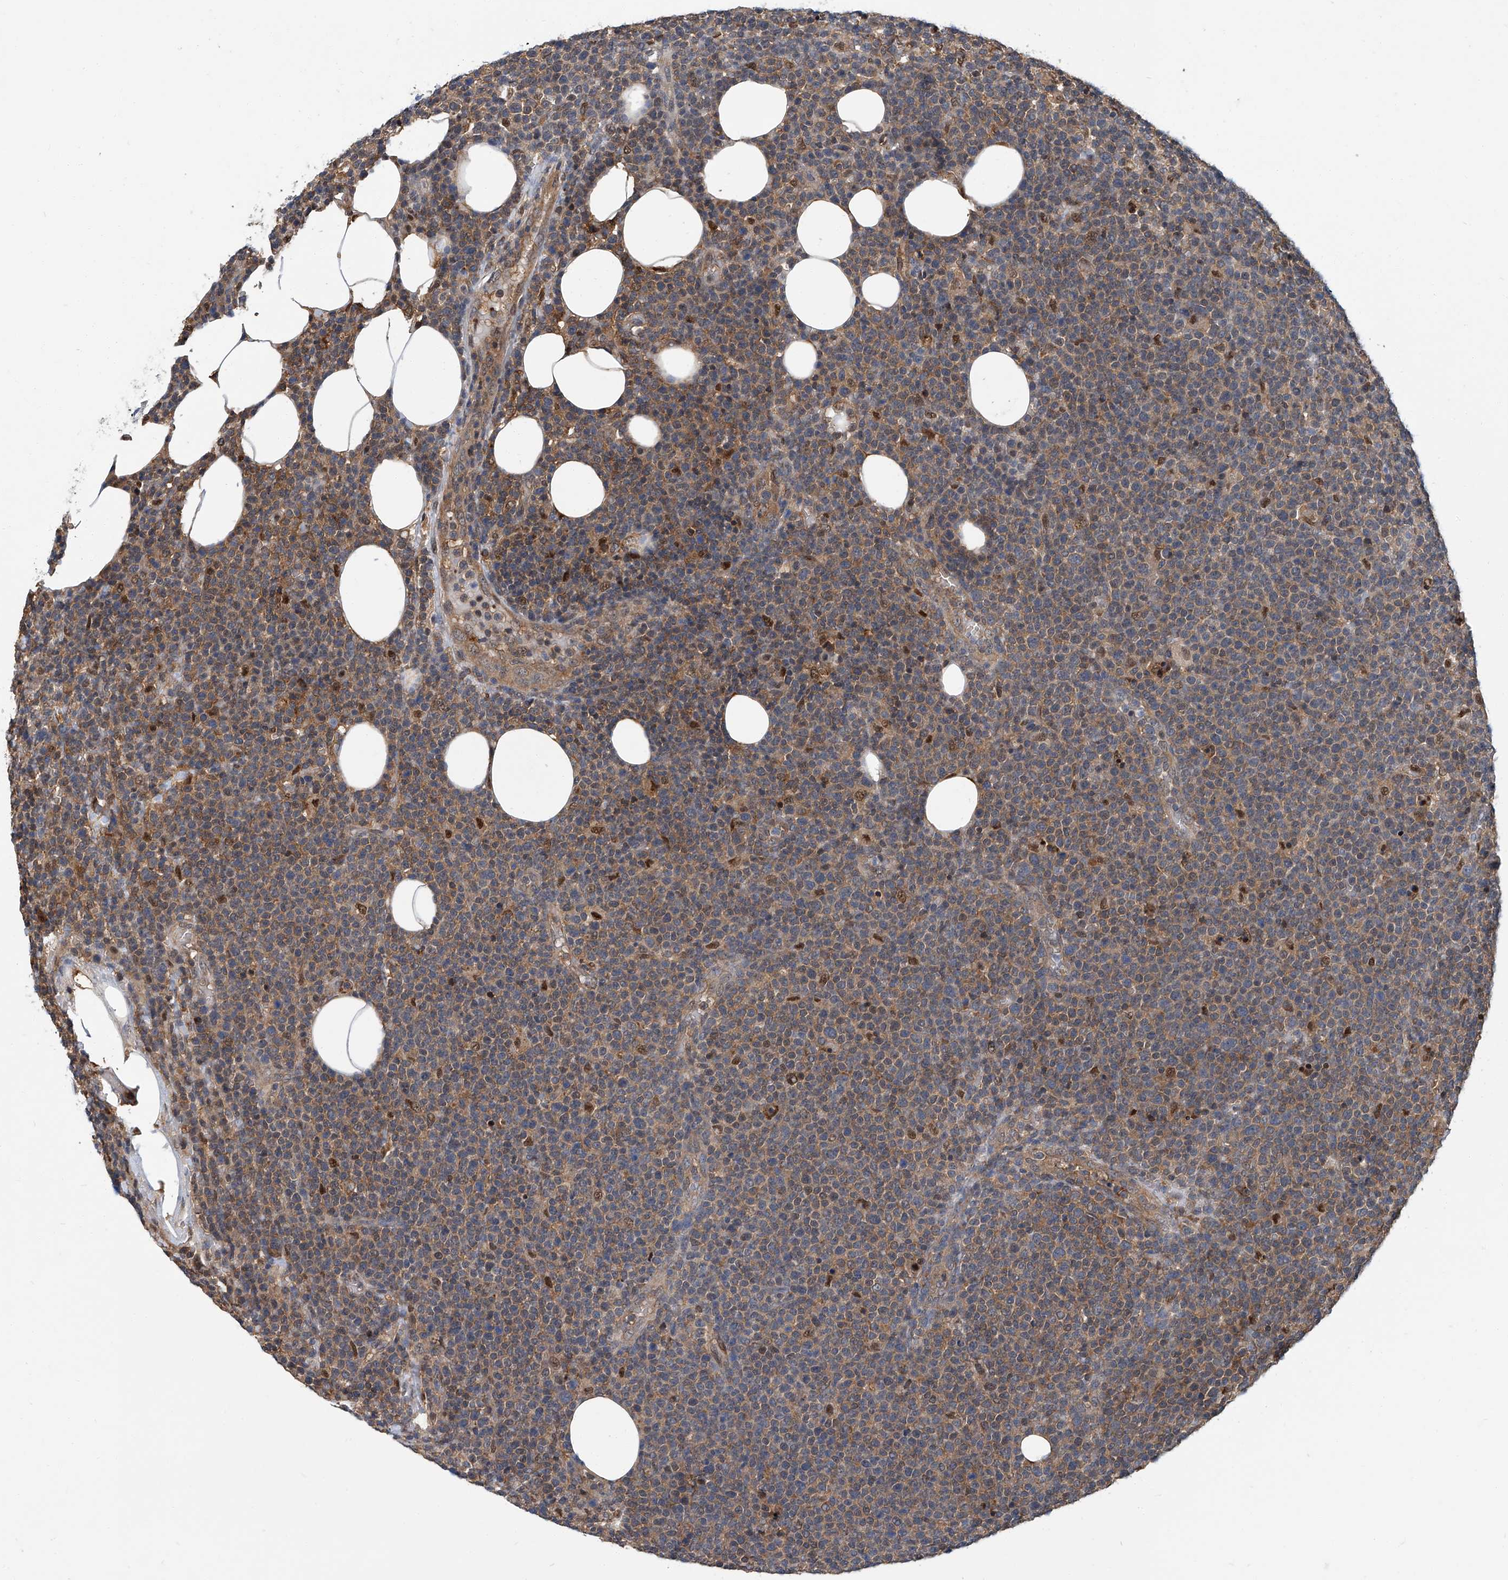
{"staining": {"intensity": "weak", "quantity": "25%-75%", "location": "cytoplasmic/membranous"}, "tissue": "lymphoma", "cell_type": "Tumor cells", "image_type": "cancer", "snomed": [{"axis": "morphology", "description": "Malignant lymphoma, non-Hodgkin's type, High grade"}, {"axis": "topography", "description": "Lymph node"}], "caption": "Immunohistochemistry (IHC) image of human high-grade malignant lymphoma, non-Hodgkin's type stained for a protein (brown), which demonstrates low levels of weak cytoplasmic/membranous staining in approximately 25%-75% of tumor cells.", "gene": "PSMB10", "patient": {"sex": "male", "age": 61}}